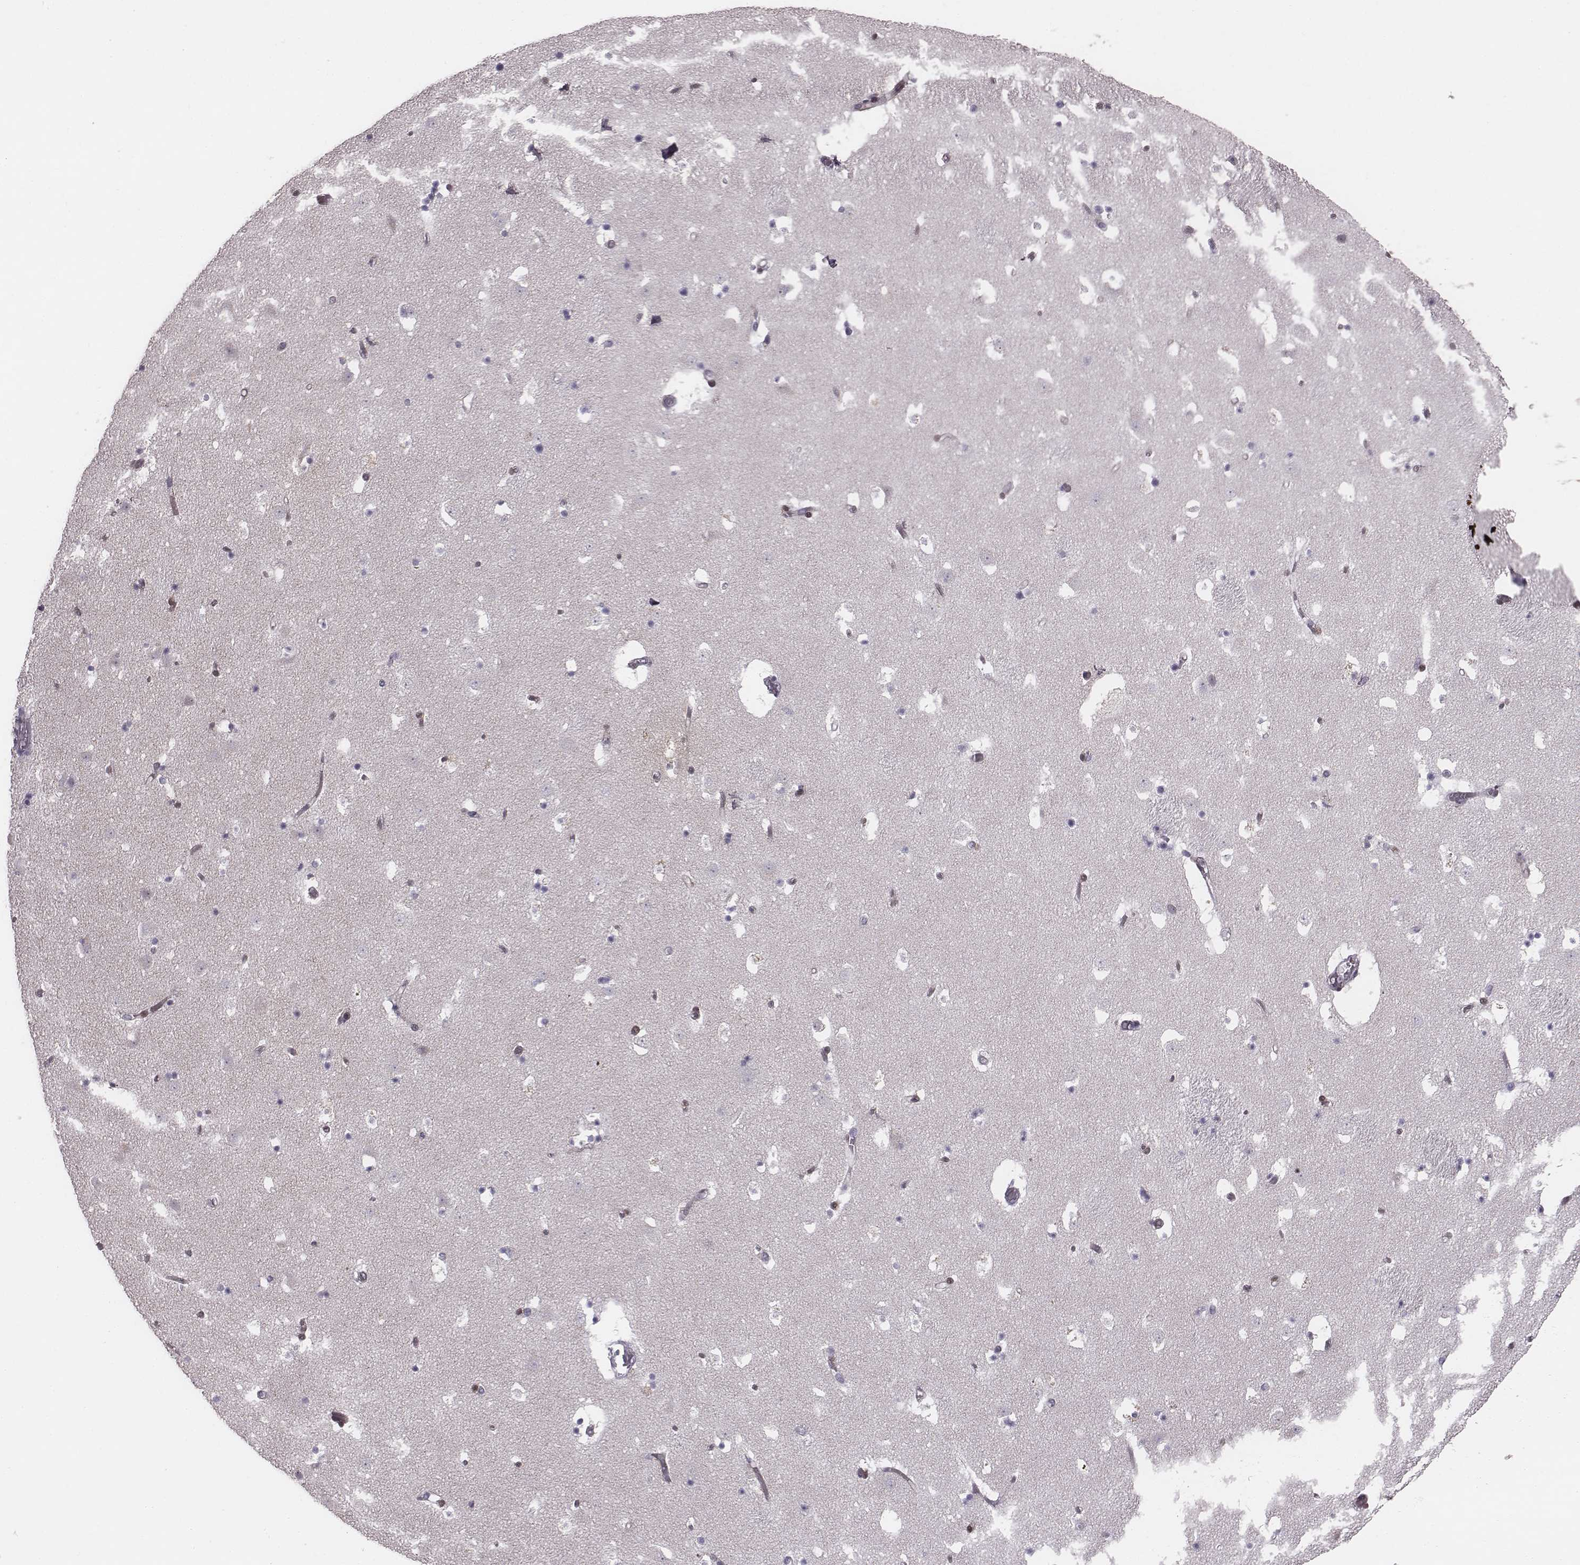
{"staining": {"intensity": "negative", "quantity": "none", "location": "none"}, "tissue": "caudate", "cell_type": "Glial cells", "image_type": "normal", "snomed": [{"axis": "morphology", "description": "Normal tissue, NOS"}, {"axis": "topography", "description": "Lateral ventricle wall"}], "caption": "This is an IHC micrograph of unremarkable human caudate. There is no staining in glial cells.", "gene": "ENSG00000284762", "patient": {"sex": "female", "age": 42}}